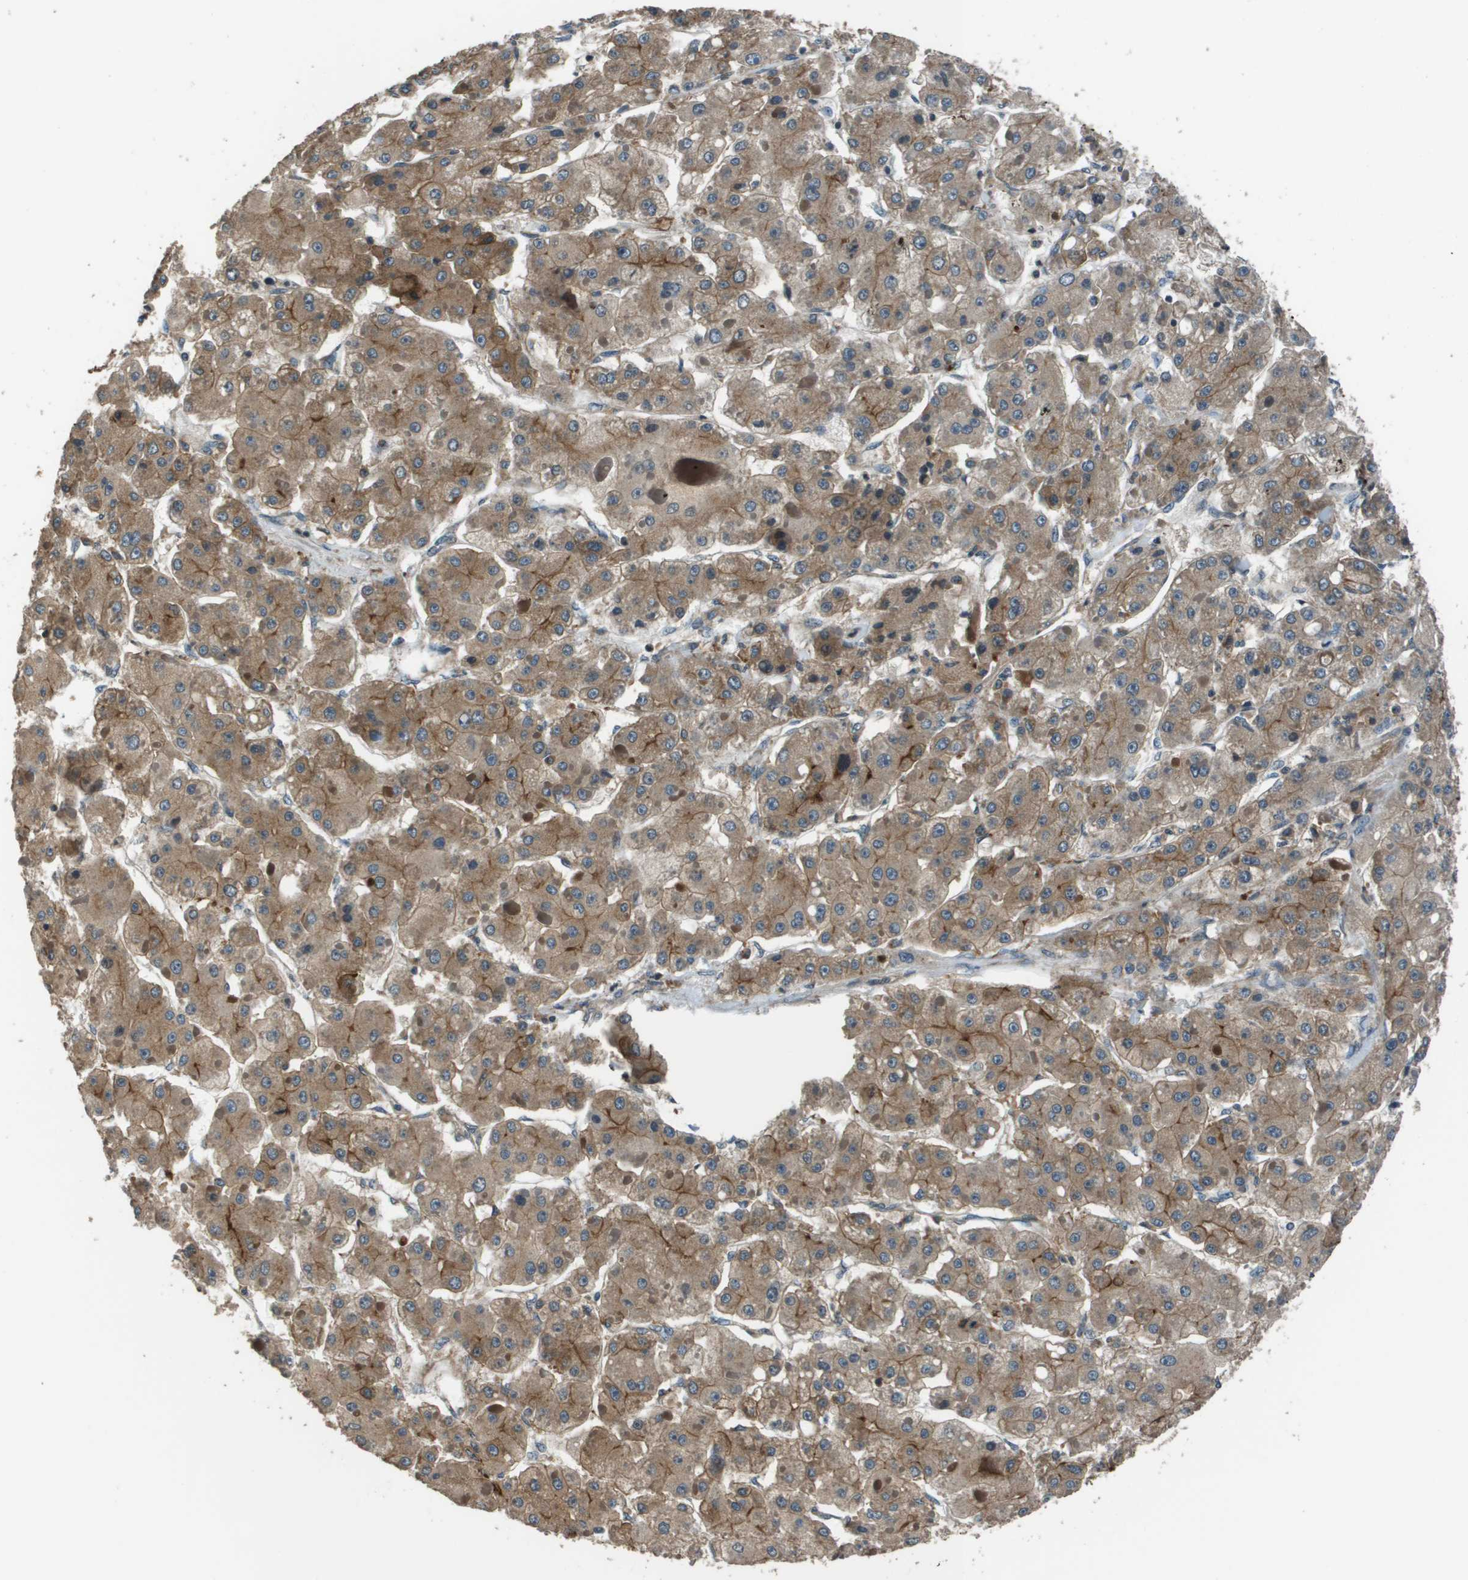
{"staining": {"intensity": "moderate", "quantity": ">75%", "location": "cytoplasmic/membranous"}, "tissue": "liver cancer", "cell_type": "Tumor cells", "image_type": "cancer", "snomed": [{"axis": "morphology", "description": "Carcinoma, Hepatocellular, NOS"}, {"axis": "topography", "description": "Liver"}], "caption": "A brown stain labels moderate cytoplasmic/membranous expression of a protein in liver cancer tumor cells.", "gene": "ARHGEF11", "patient": {"sex": "female", "age": 73}}